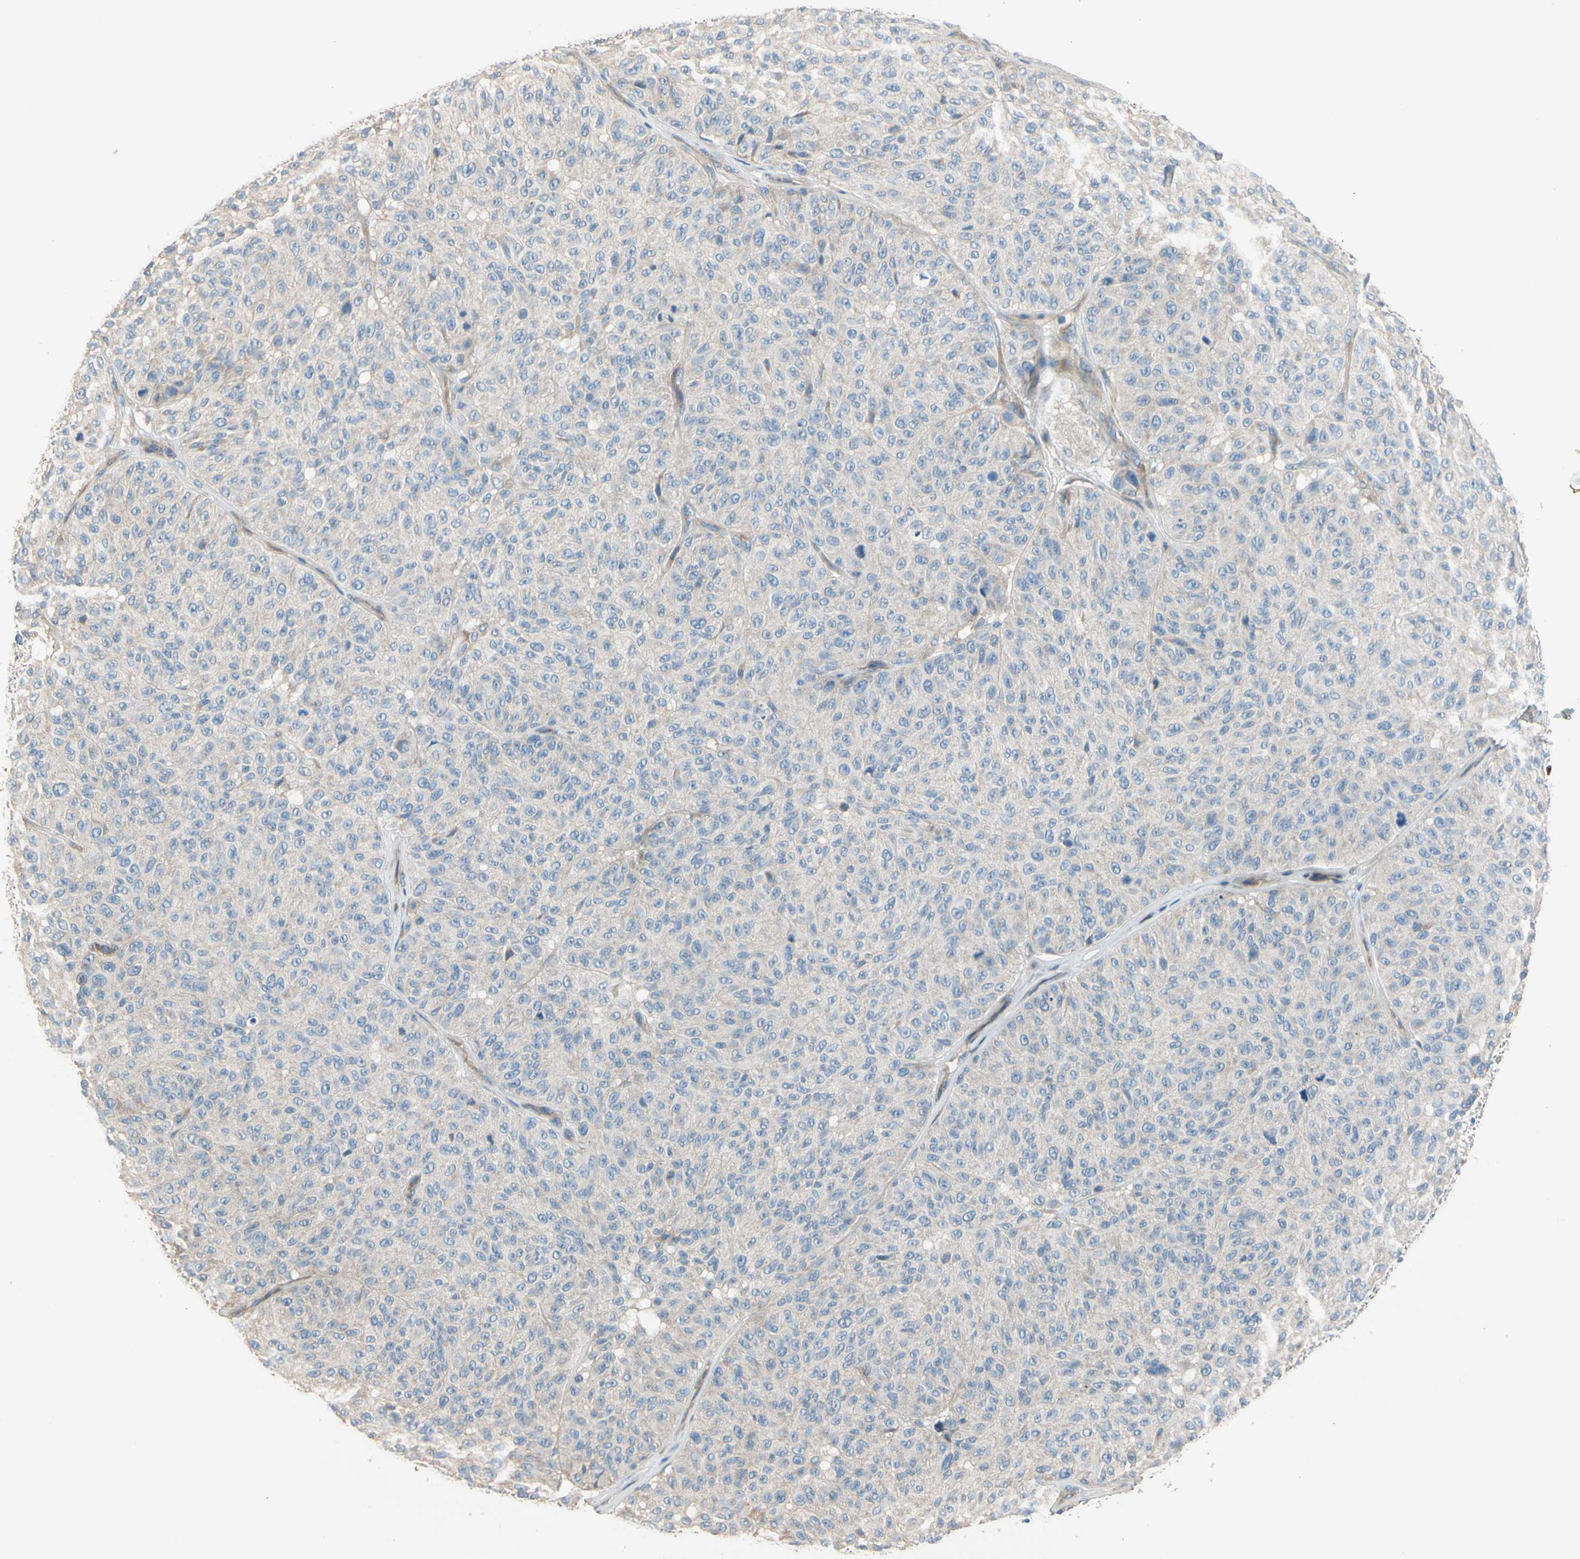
{"staining": {"intensity": "negative", "quantity": "none", "location": "none"}, "tissue": "melanoma", "cell_type": "Tumor cells", "image_type": "cancer", "snomed": [{"axis": "morphology", "description": "Malignant melanoma, NOS"}, {"axis": "topography", "description": "Skin"}], "caption": "There is no significant positivity in tumor cells of malignant melanoma. (DAB immunohistochemistry, high magnification).", "gene": "SIGLEC5", "patient": {"sex": "female", "age": 46}}